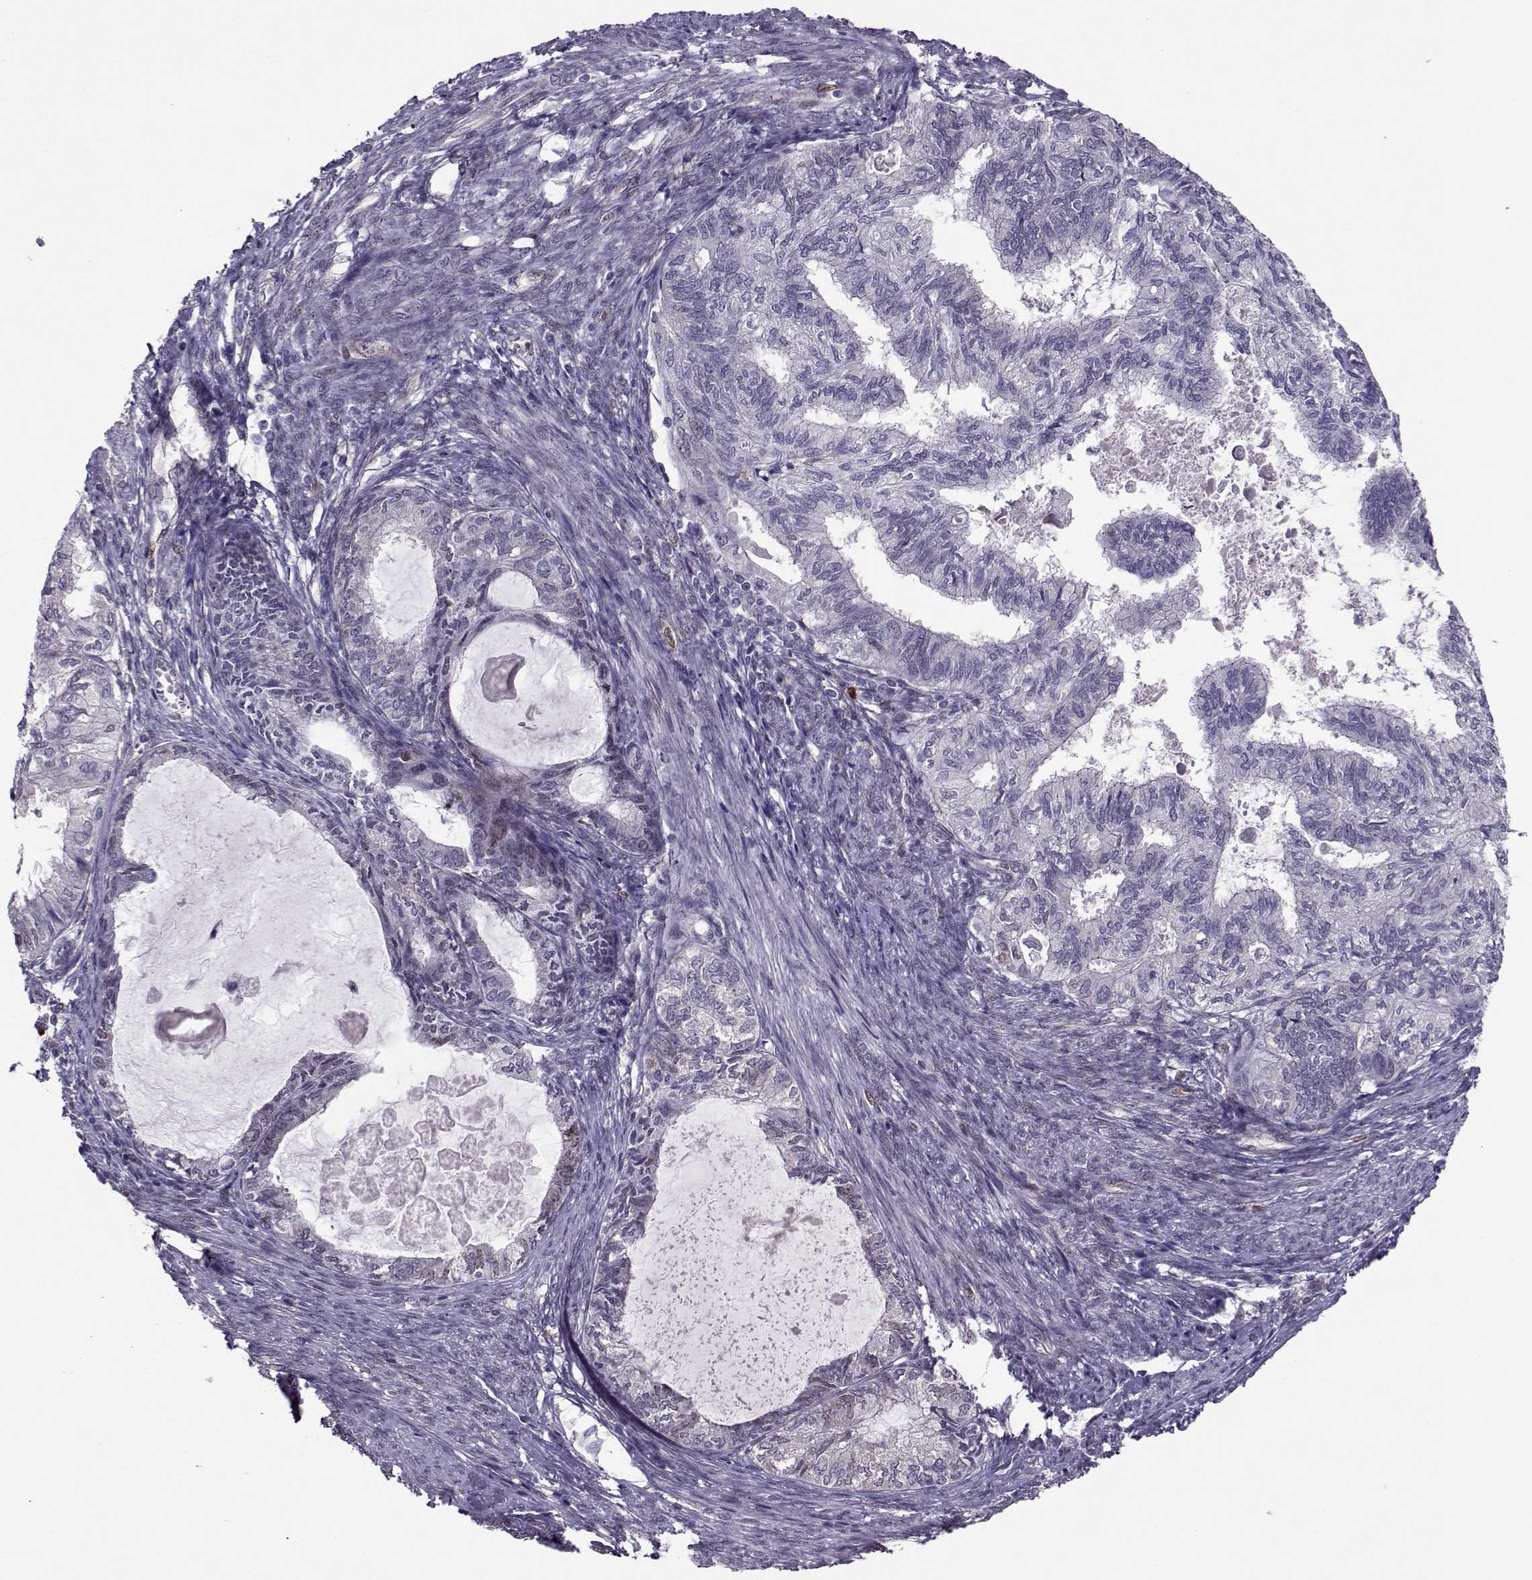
{"staining": {"intensity": "negative", "quantity": "none", "location": "none"}, "tissue": "endometrial cancer", "cell_type": "Tumor cells", "image_type": "cancer", "snomed": [{"axis": "morphology", "description": "Adenocarcinoma, NOS"}, {"axis": "topography", "description": "Endometrium"}], "caption": "The IHC photomicrograph has no significant positivity in tumor cells of endometrial cancer (adenocarcinoma) tissue. The staining was performed using DAB to visualize the protein expression in brown, while the nuclei were stained in blue with hematoxylin (Magnification: 20x).", "gene": "CDK4", "patient": {"sex": "female", "age": 86}}